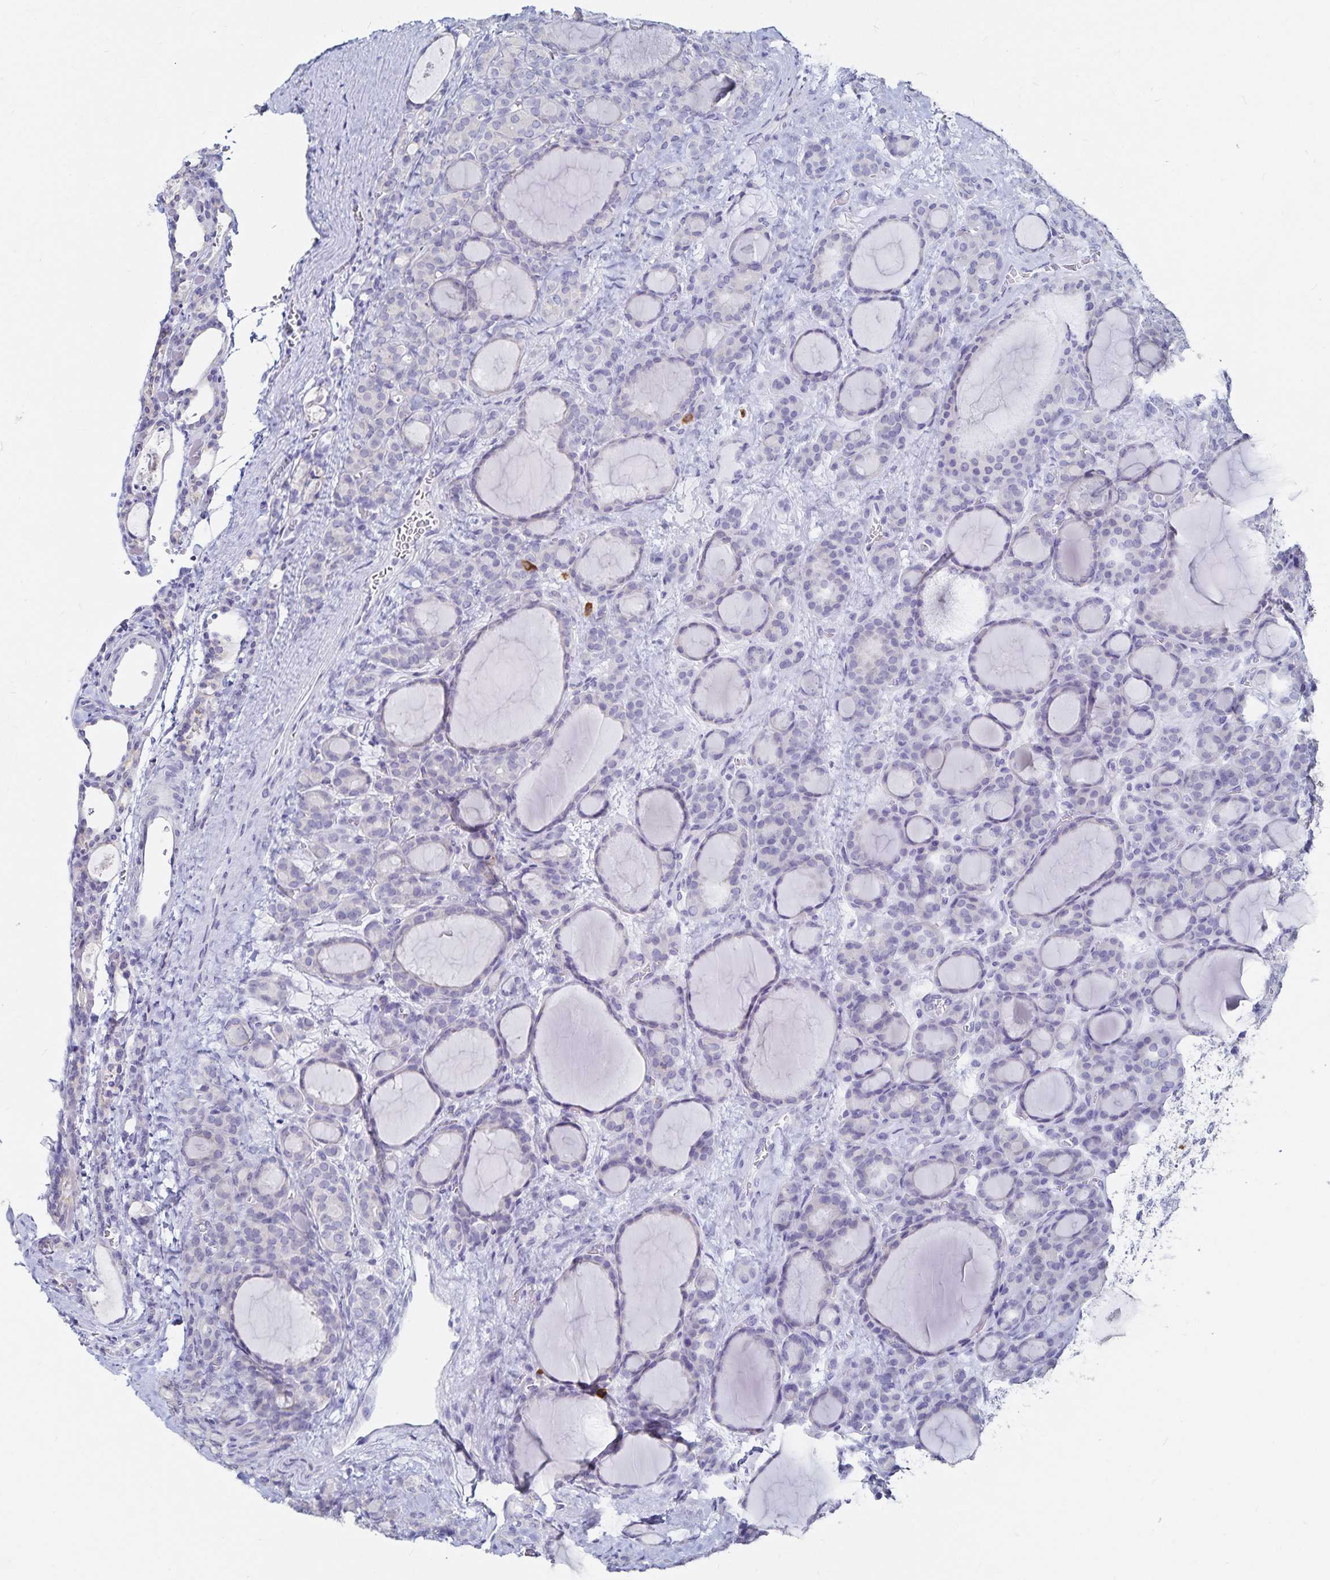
{"staining": {"intensity": "negative", "quantity": "none", "location": "none"}, "tissue": "thyroid cancer", "cell_type": "Tumor cells", "image_type": "cancer", "snomed": [{"axis": "morphology", "description": "Normal tissue, NOS"}, {"axis": "morphology", "description": "Follicular adenoma carcinoma, NOS"}, {"axis": "topography", "description": "Thyroid gland"}], "caption": "A histopathology image of thyroid cancer (follicular adenoma carcinoma) stained for a protein demonstrates no brown staining in tumor cells.", "gene": "TNIP1", "patient": {"sex": "female", "age": 31}}